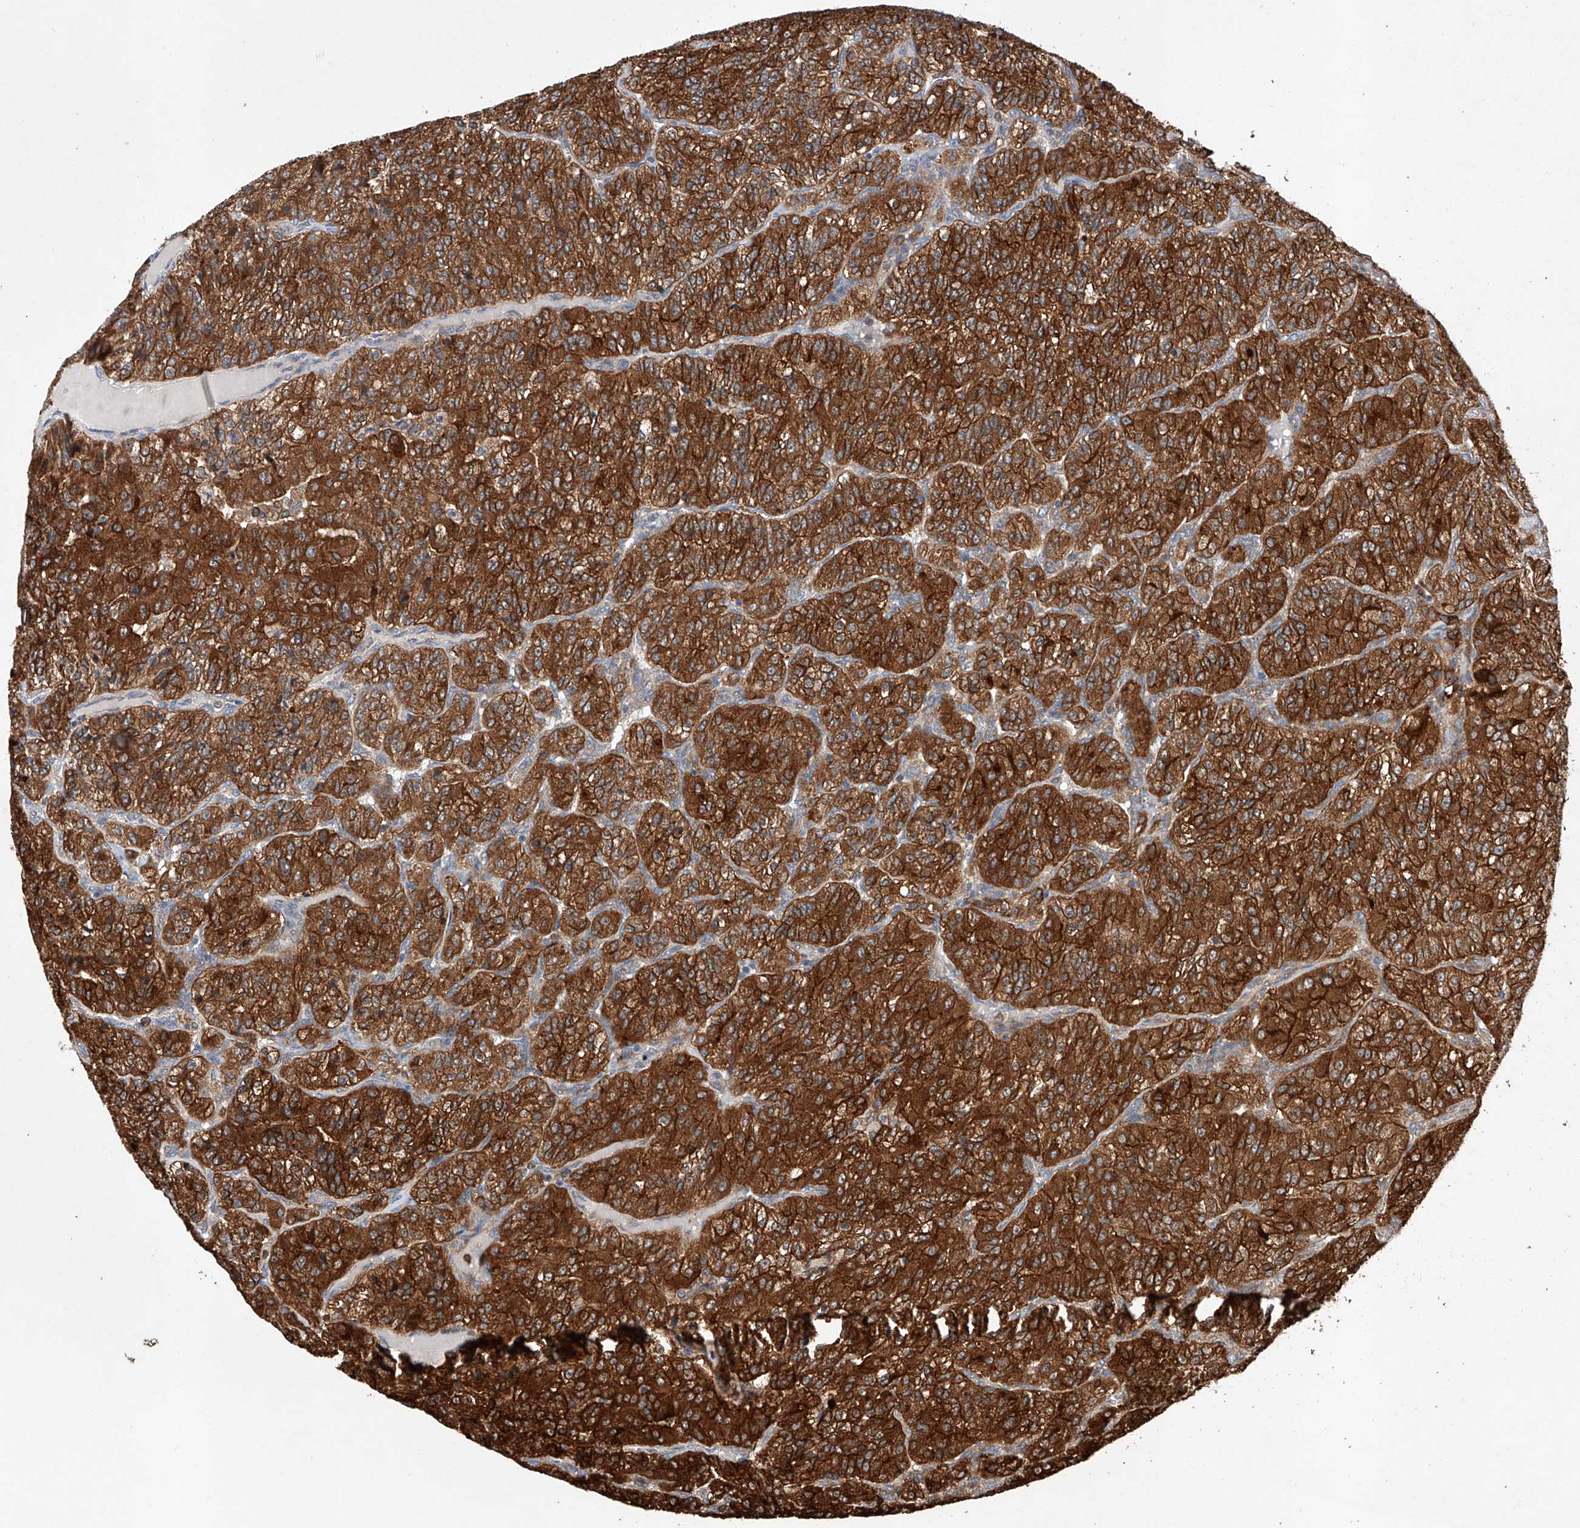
{"staining": {"intensity": "strong", "quantity": ">75%", "location": "cytoplasmic/membranous"}, "tissue": "renal cancer", "cell_type": "Tumor cells", "image_type": "cancer", "snomed": [{"axis": "morphology", "description": "Adenocarcinoma, NOS"}, {"axis": "topography", "description": "Kidney"}], "caption": "DAB immunohistochemical staining of human renal adenocarcinoma demonstrates strong cytoplasmic/membranous protein staining in about >75% of tumor cells.", "gene": "TIMM23", "patient": {"sex": "female", "age": 63}}